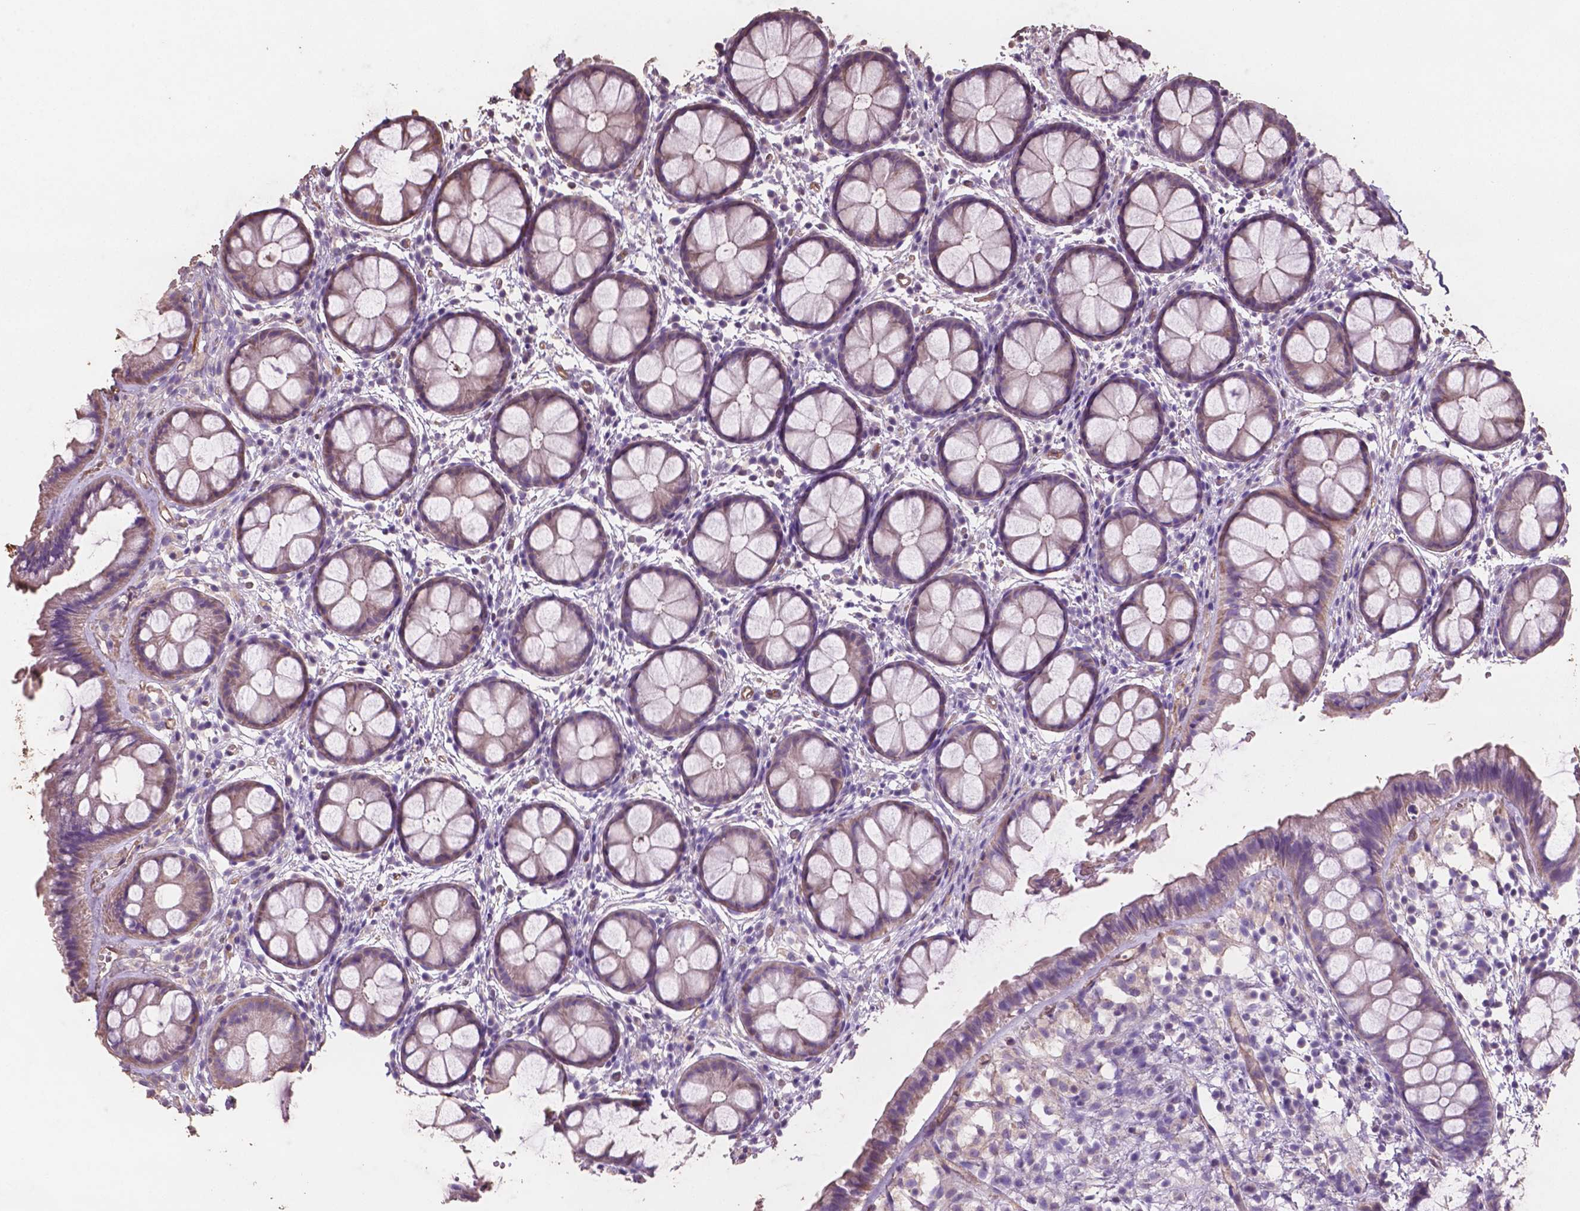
{"staining": {"intensity": "moderate", "quantity": "25%-75%", "location": "cytoplasmic/membranous"}, "tissue": "rectum", "cell_type": "Glandular cells", "image_type": "normal", "snomed": [{"axis": "morphology", "description": "Normal tissue, NOS"}, {"axis": "topography", "description": "Rectum"}], "caption": "This photomicrograph displays immunohistochemistry (IHC) staining of benign rectum, with medium moderate cytoplasmic/membranous expression in about 25%-75% of glandular cells.", "gene": "COMMD4", "patient": {"sex": "female", "age": 62}}